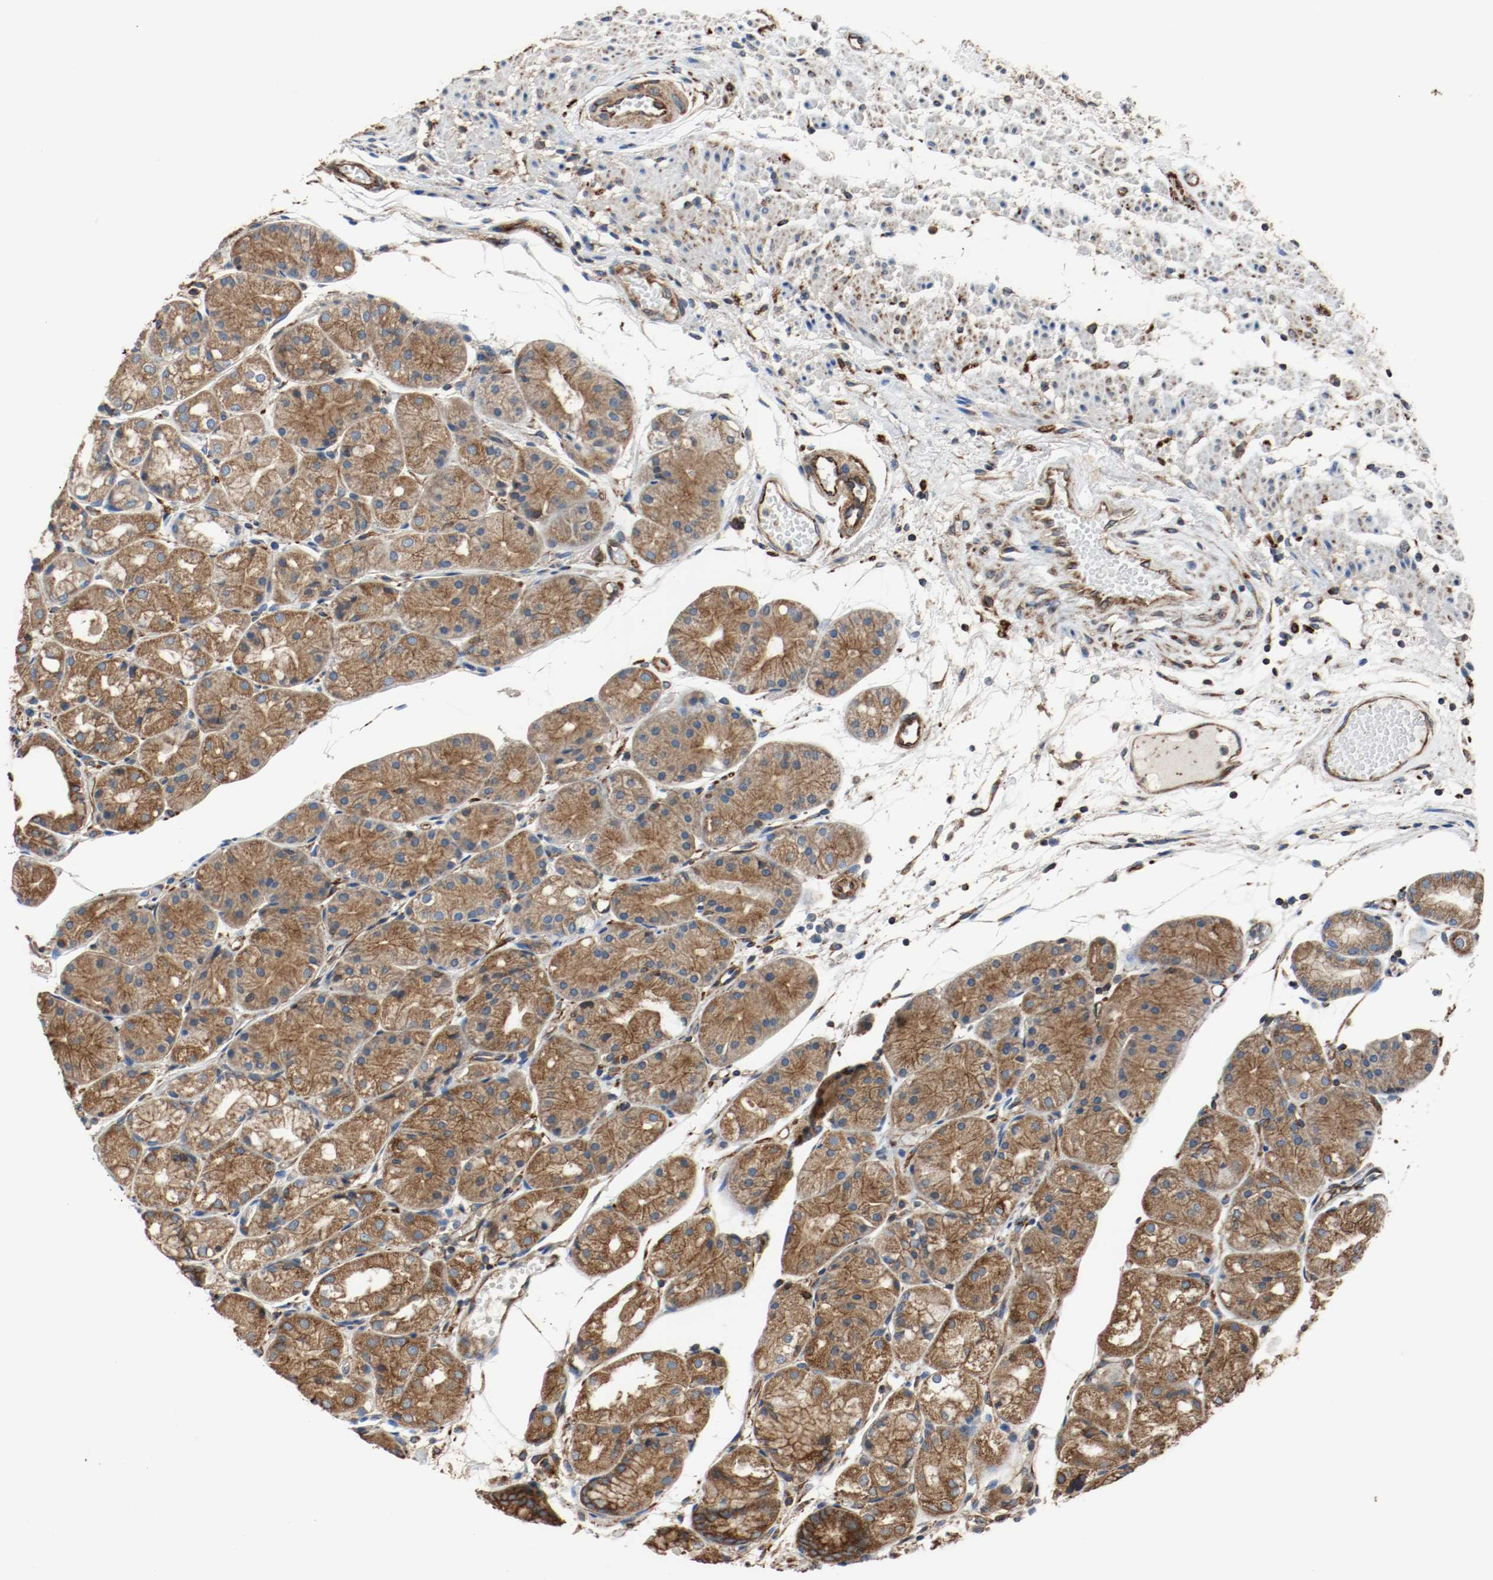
{"staining": {"intensity": "strong", "quantity": ">75%", "location": "cytoplasmic/membranous"}, "tissue": "stomach", "cell_type": "Glandular cells", "image_type": "normal", "snomed": [{"axis": "morphology", "description": "Normal tissue, NOS"}, {"axis": "topography", "description": "Stomach, upper"}], "caption": "Immunohistochemistry of normal stomach exhibits high levels of strong cytoplasmic/membranous positivity in approximately >75% of glandular cells.", "gene": "TUBA3D", "patient": {"sex": "male", "age": 72}}